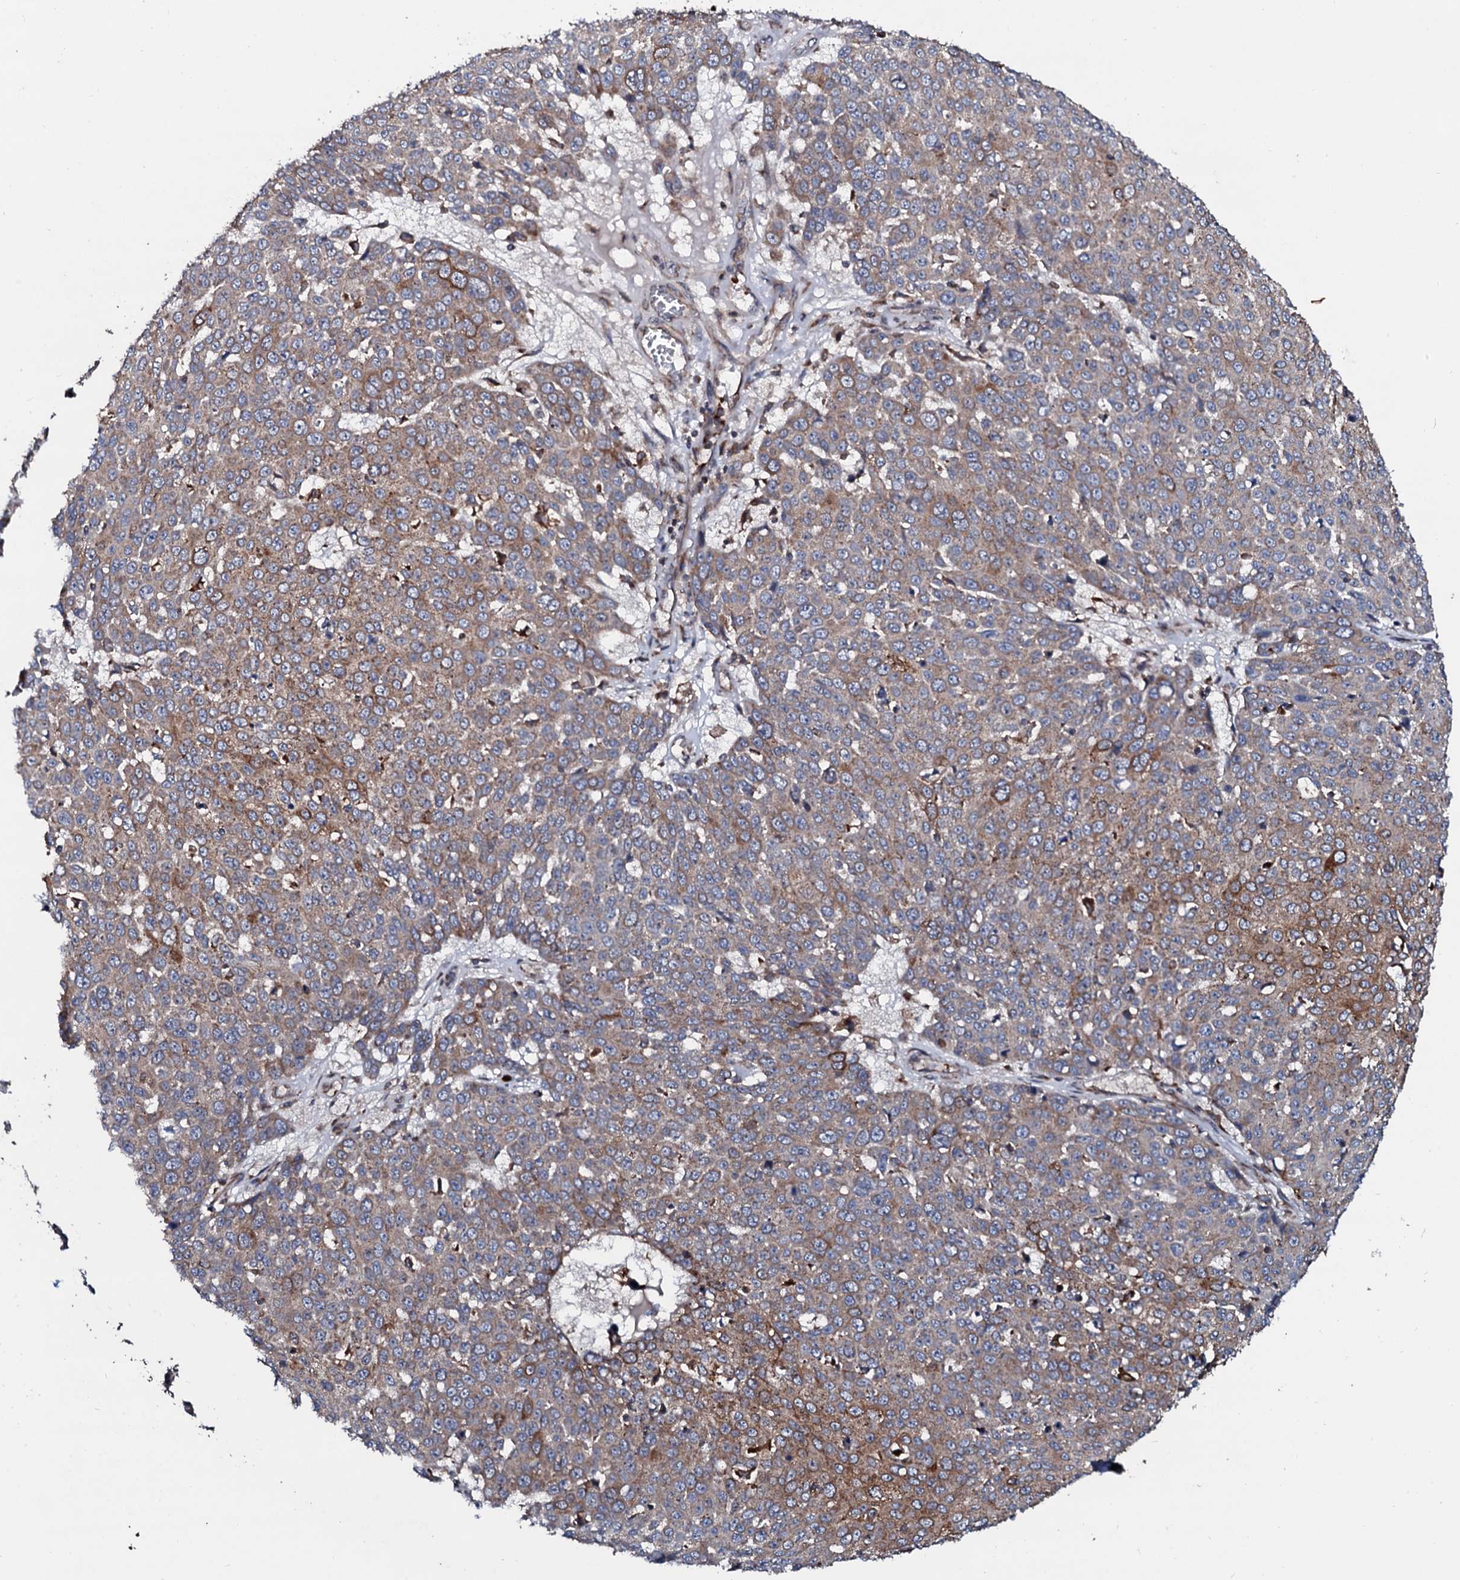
{"staining": {"intensity": "moderate", "quantity": "25%-75%", "location": "cytoplasmic/membranous"}, "tissue": "skin cancer", "cell_type": "Tumor cells", "image_type": "cancer", "snomed": [{"axis": "morphology", "description": "Squamous cell carcinoma, NOS"}, {"axis": "topography", "description": "Skin"}], "caption": "Moderate cytoplasmic/membranous staining is present in approximately 25%-75% of tumor cells in skin cancer.", "gene": "SDHAF2", "patient": {"sex": "male", "age": 71}}